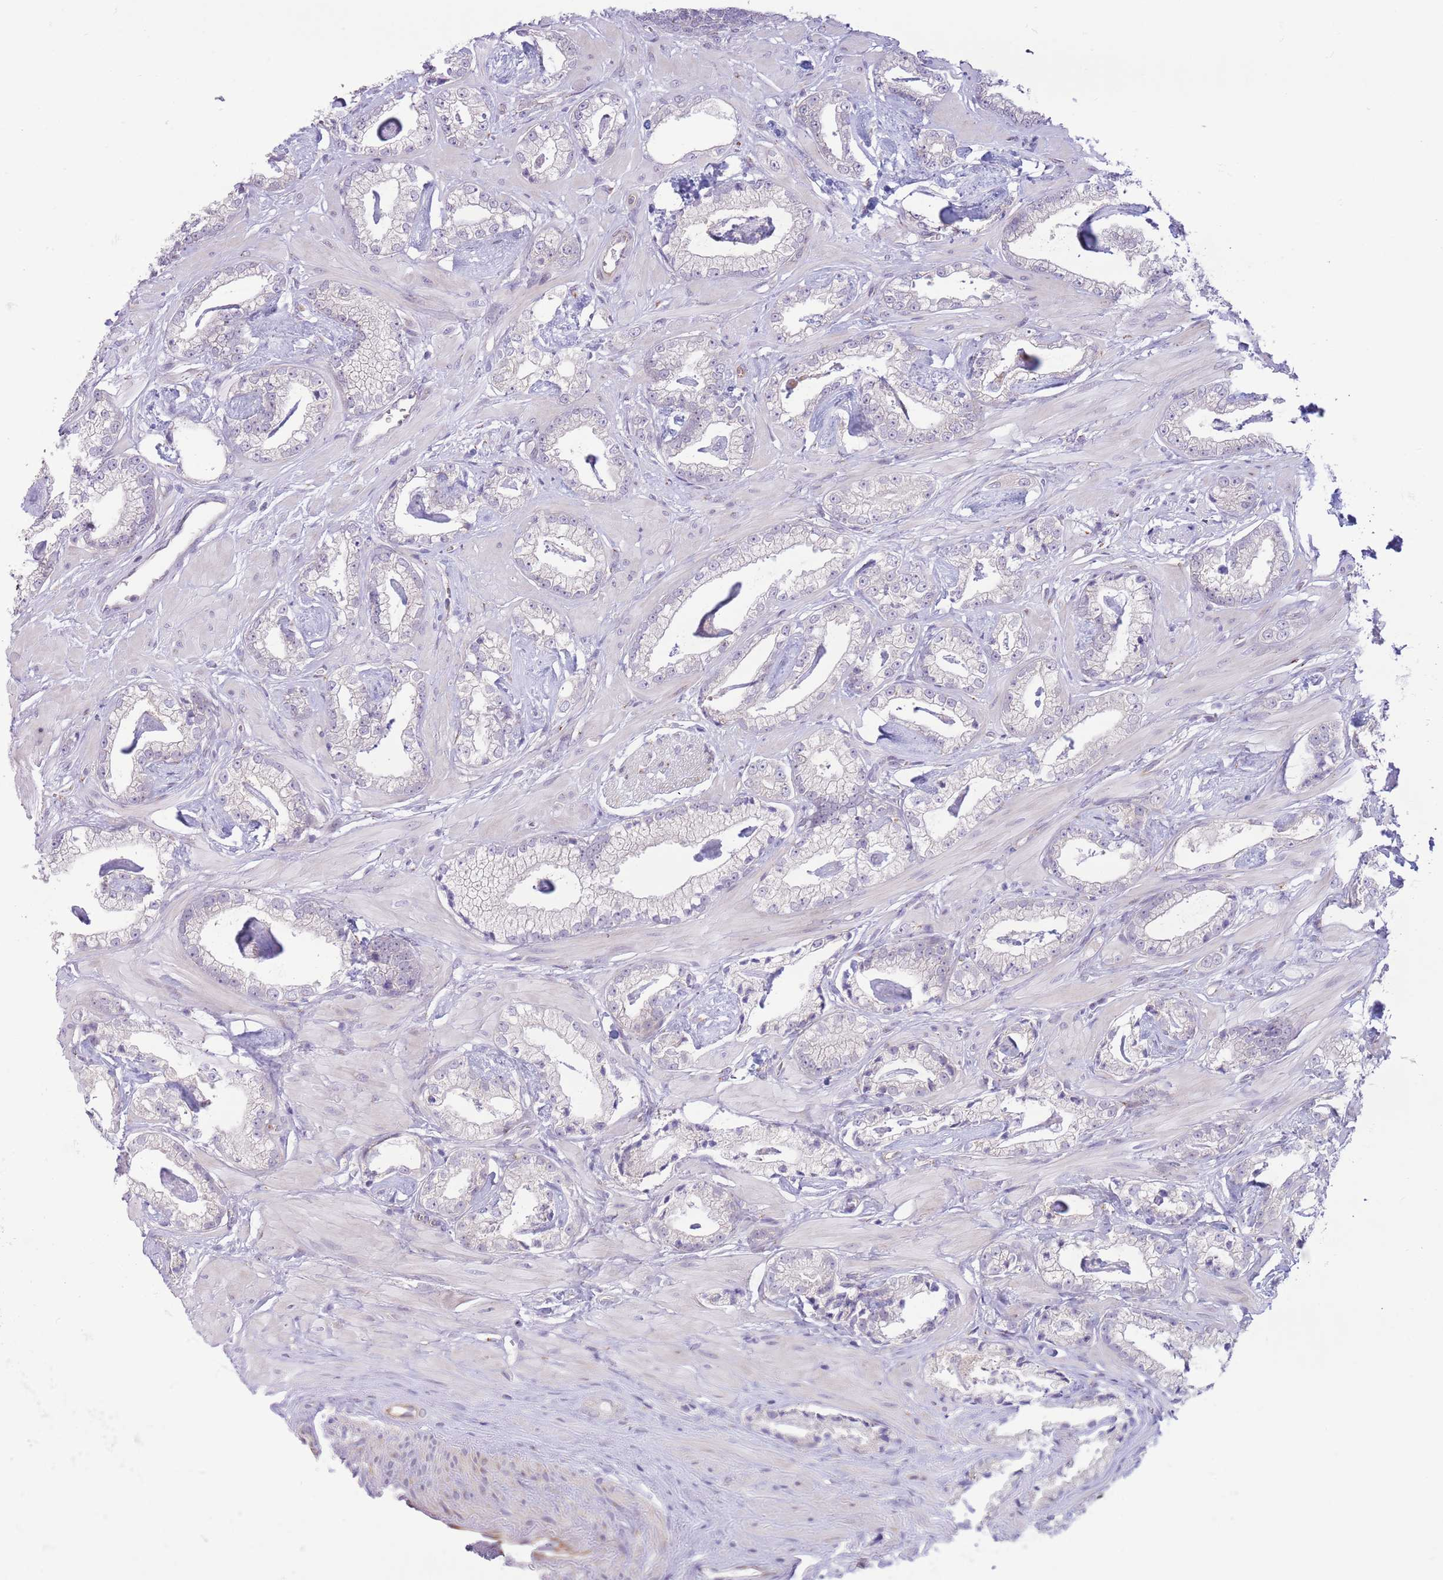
{"staining": {"intensity": "negative", "quantity": "none", "location": "none"}, "tissue": "prostate cancer", "cell_type": "Tumor cells", "image_type": "cancer", "snomed": [{"axis": "morphology", "description": "Adenocarcinoma, Low grade"}, {"axis": "topography", "description": "Prostate"}], "caption": "Immunohistochemistry (IHC) of human prostate cancer (low-grade adenocarcinoma) reveals no positivity in tumor cells.", "gene": "C20orf96", "patient": {"sex": "male", "age": 60}}